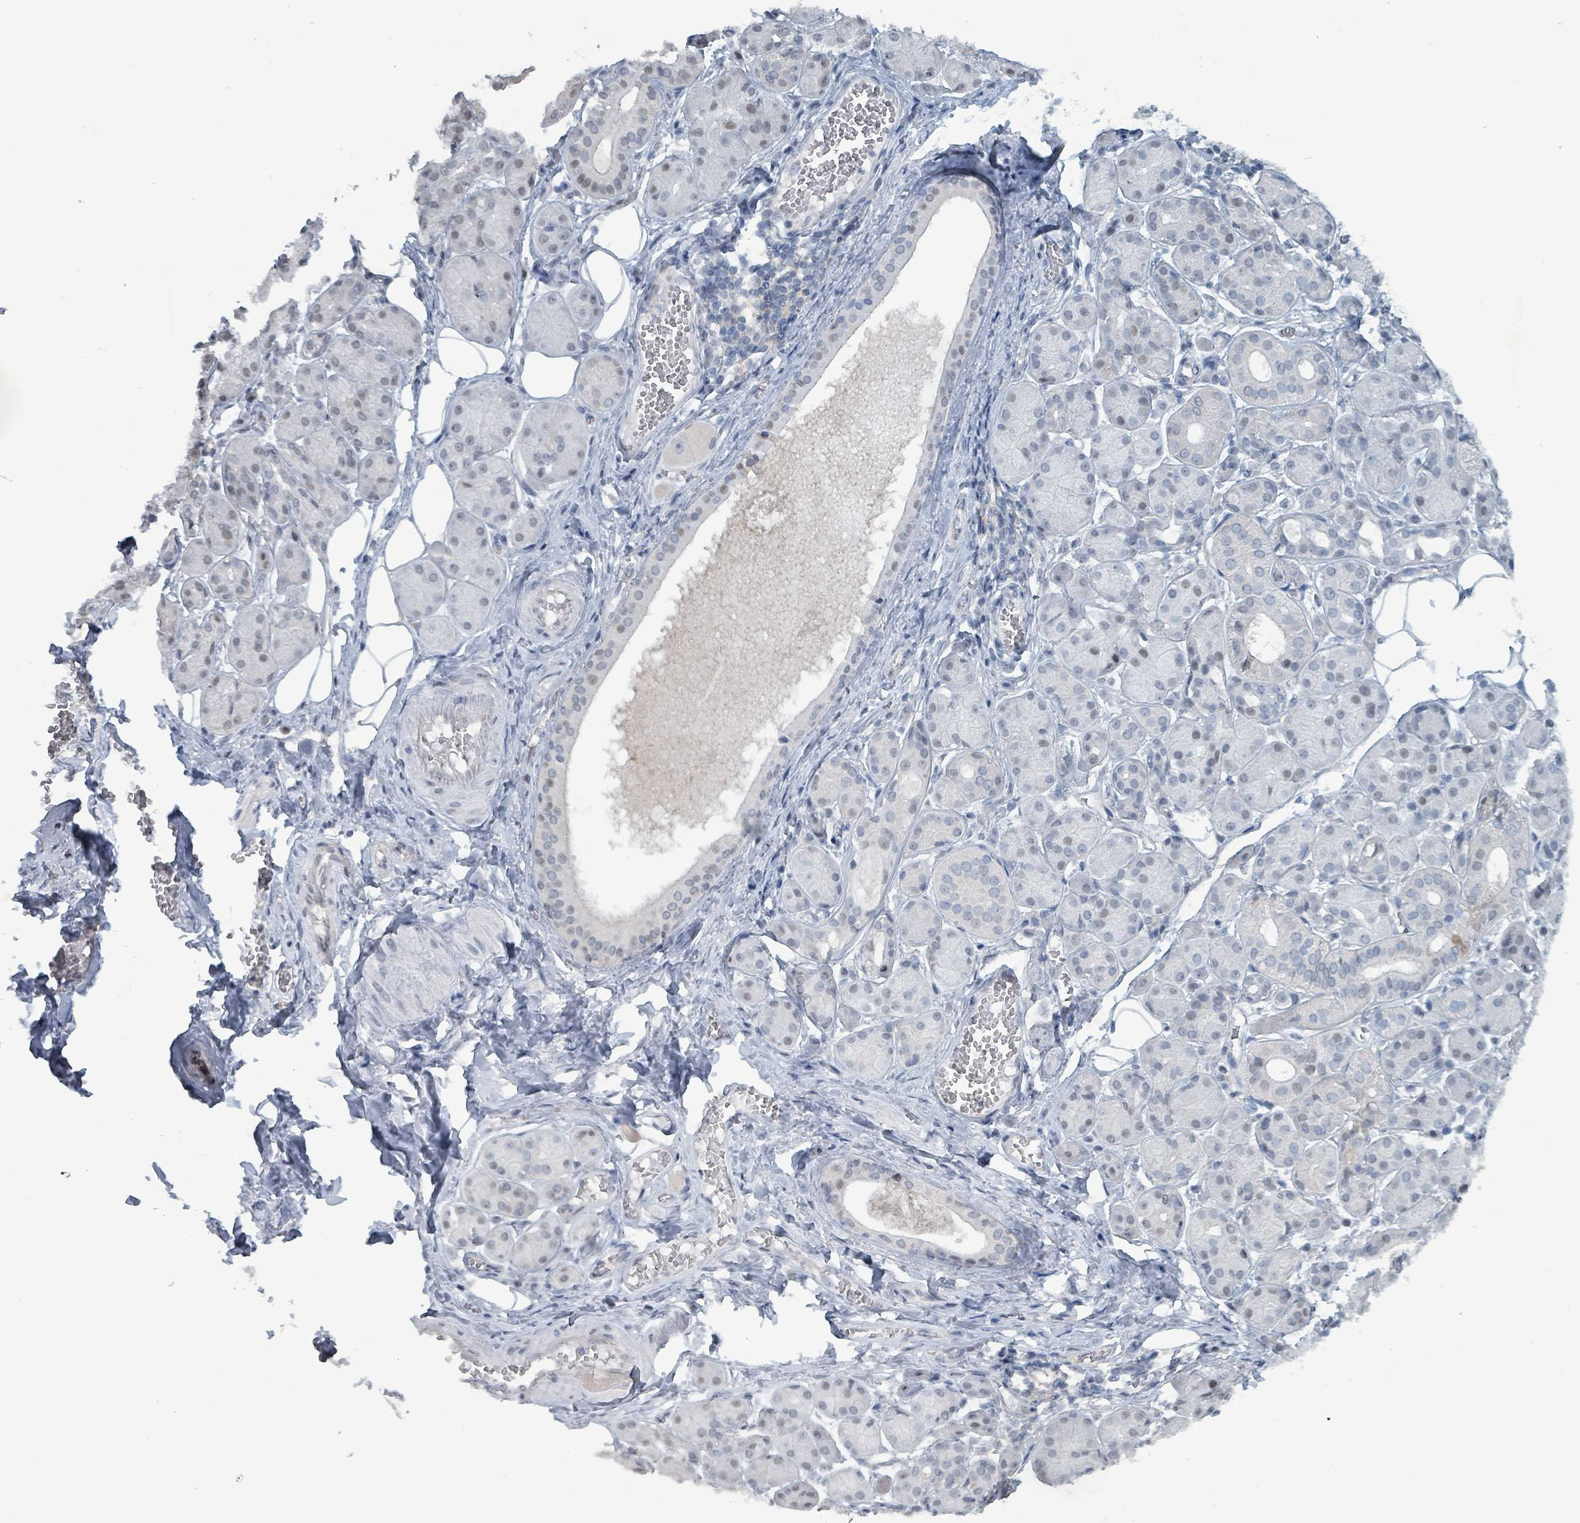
{"staining": {"intensity": "weak", "quantity": "25%-75%", "location": "nuclear"}, "tissue": "salivary gland", "cell_type": "Glandular cells", "image_type": "normal", "snomed": [{"axis": "morphology", "description": "Squamous cell carcinoma, NOS"}, {"axis": "topography", "description": "Skin"}, {"axis": "topography", "description": "Head-Neck"}], "caption": "Immunohistochemistry (DAB (3,3'-diaminobenzidine)) staining of normal human salivary gland displays weak nuclear protein positivity in about 25%-75% of glandular cells. Ihc stains the protein in brown and the nuclei are stained blue.", "gene": "BIVM", "patient": {"sex": "male", "age": 80}}